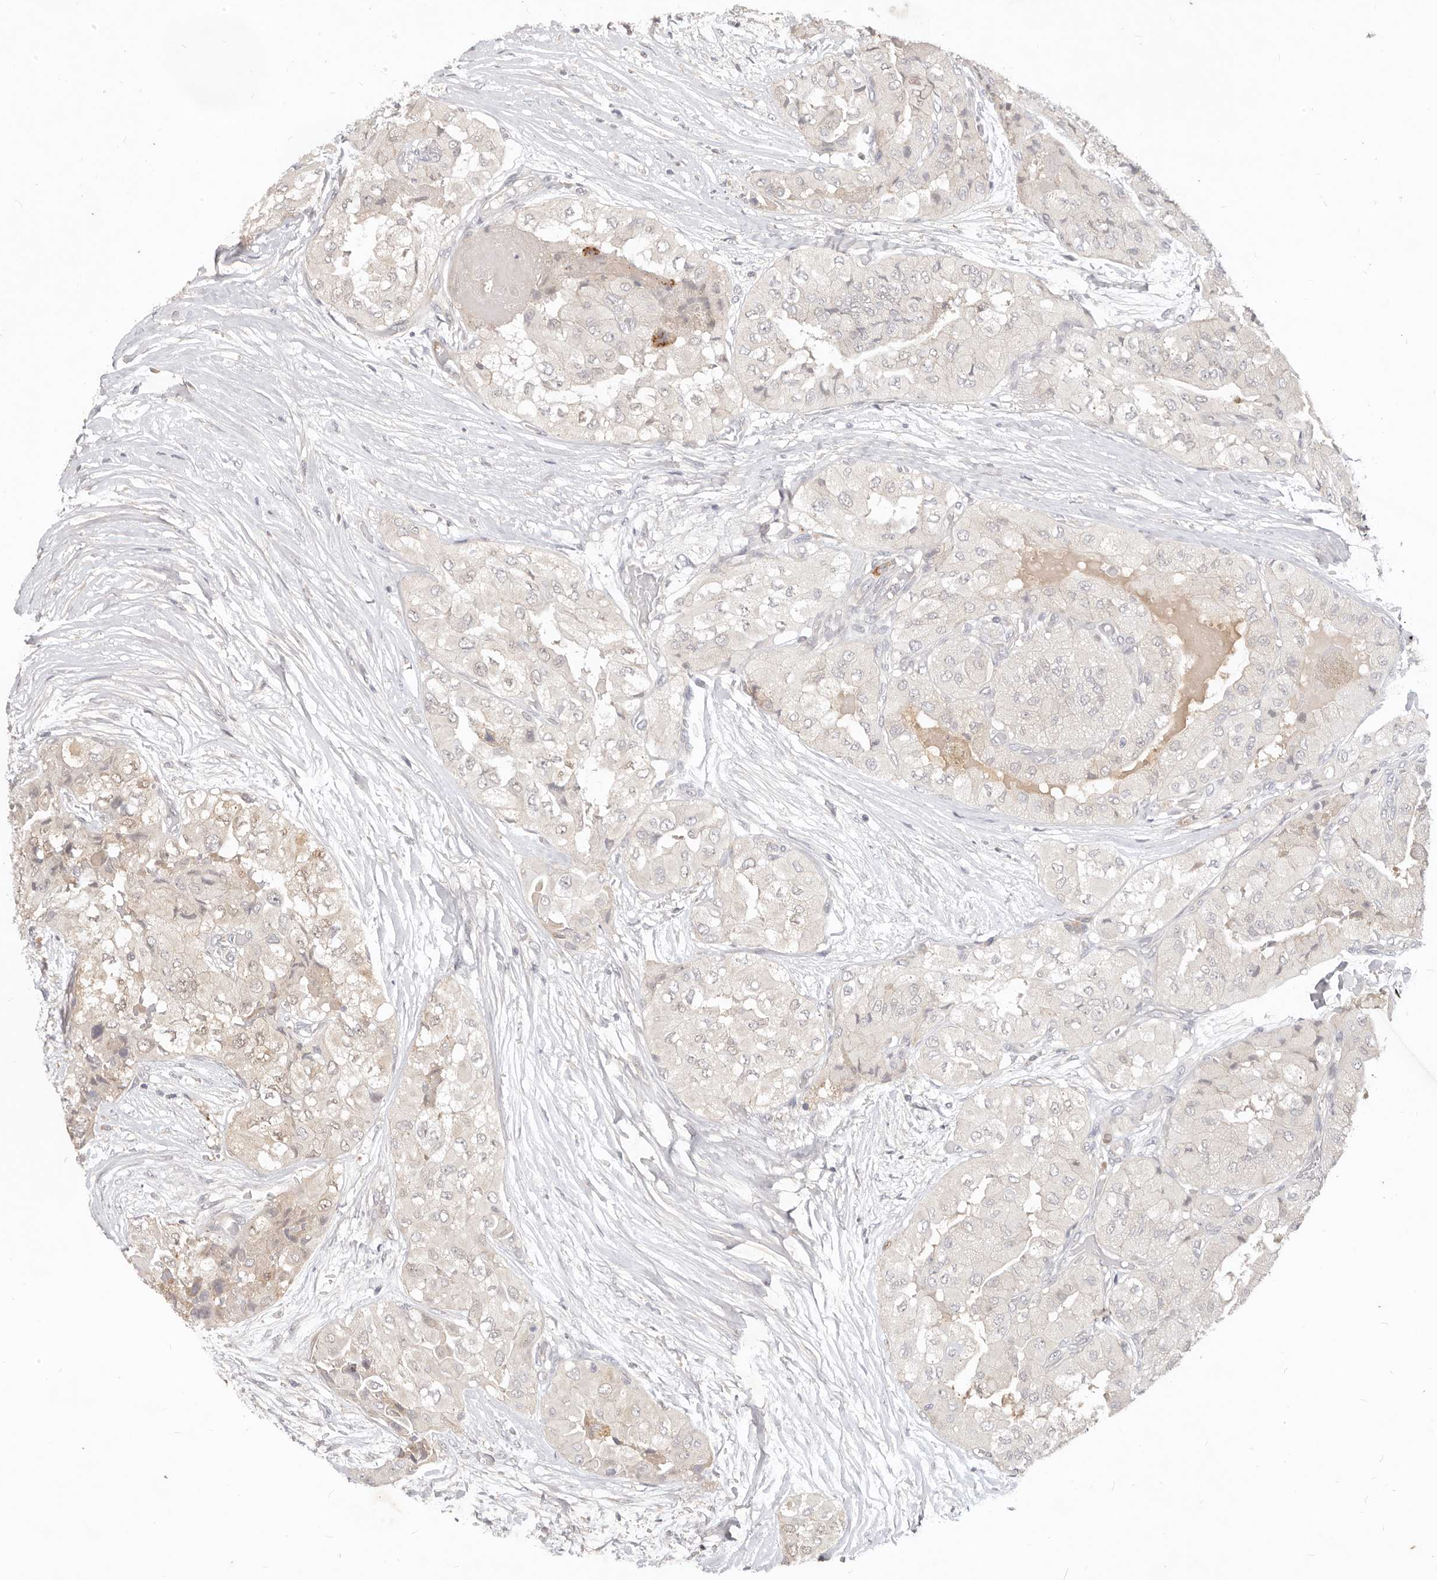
{"staining": {"intensity": "negative", "quantity": "none", "location": "none"}, "tissue": "thyroid cancer", "cell_type": "Tumor cells", "image_type": "cancer", "snomed": [{"axis": "morphology", "description": "Papillary adenocarcinoma, NOS"}, {"axis": "topography", "description": "Thyroid gland"}], "caption": "Immunohistochemistry of human papillary adenocarcinoma (thyroid) demonstrates no staining in tumor cells.", "gene": "USP49", "patient": {"sex": "female", "age": 59}}